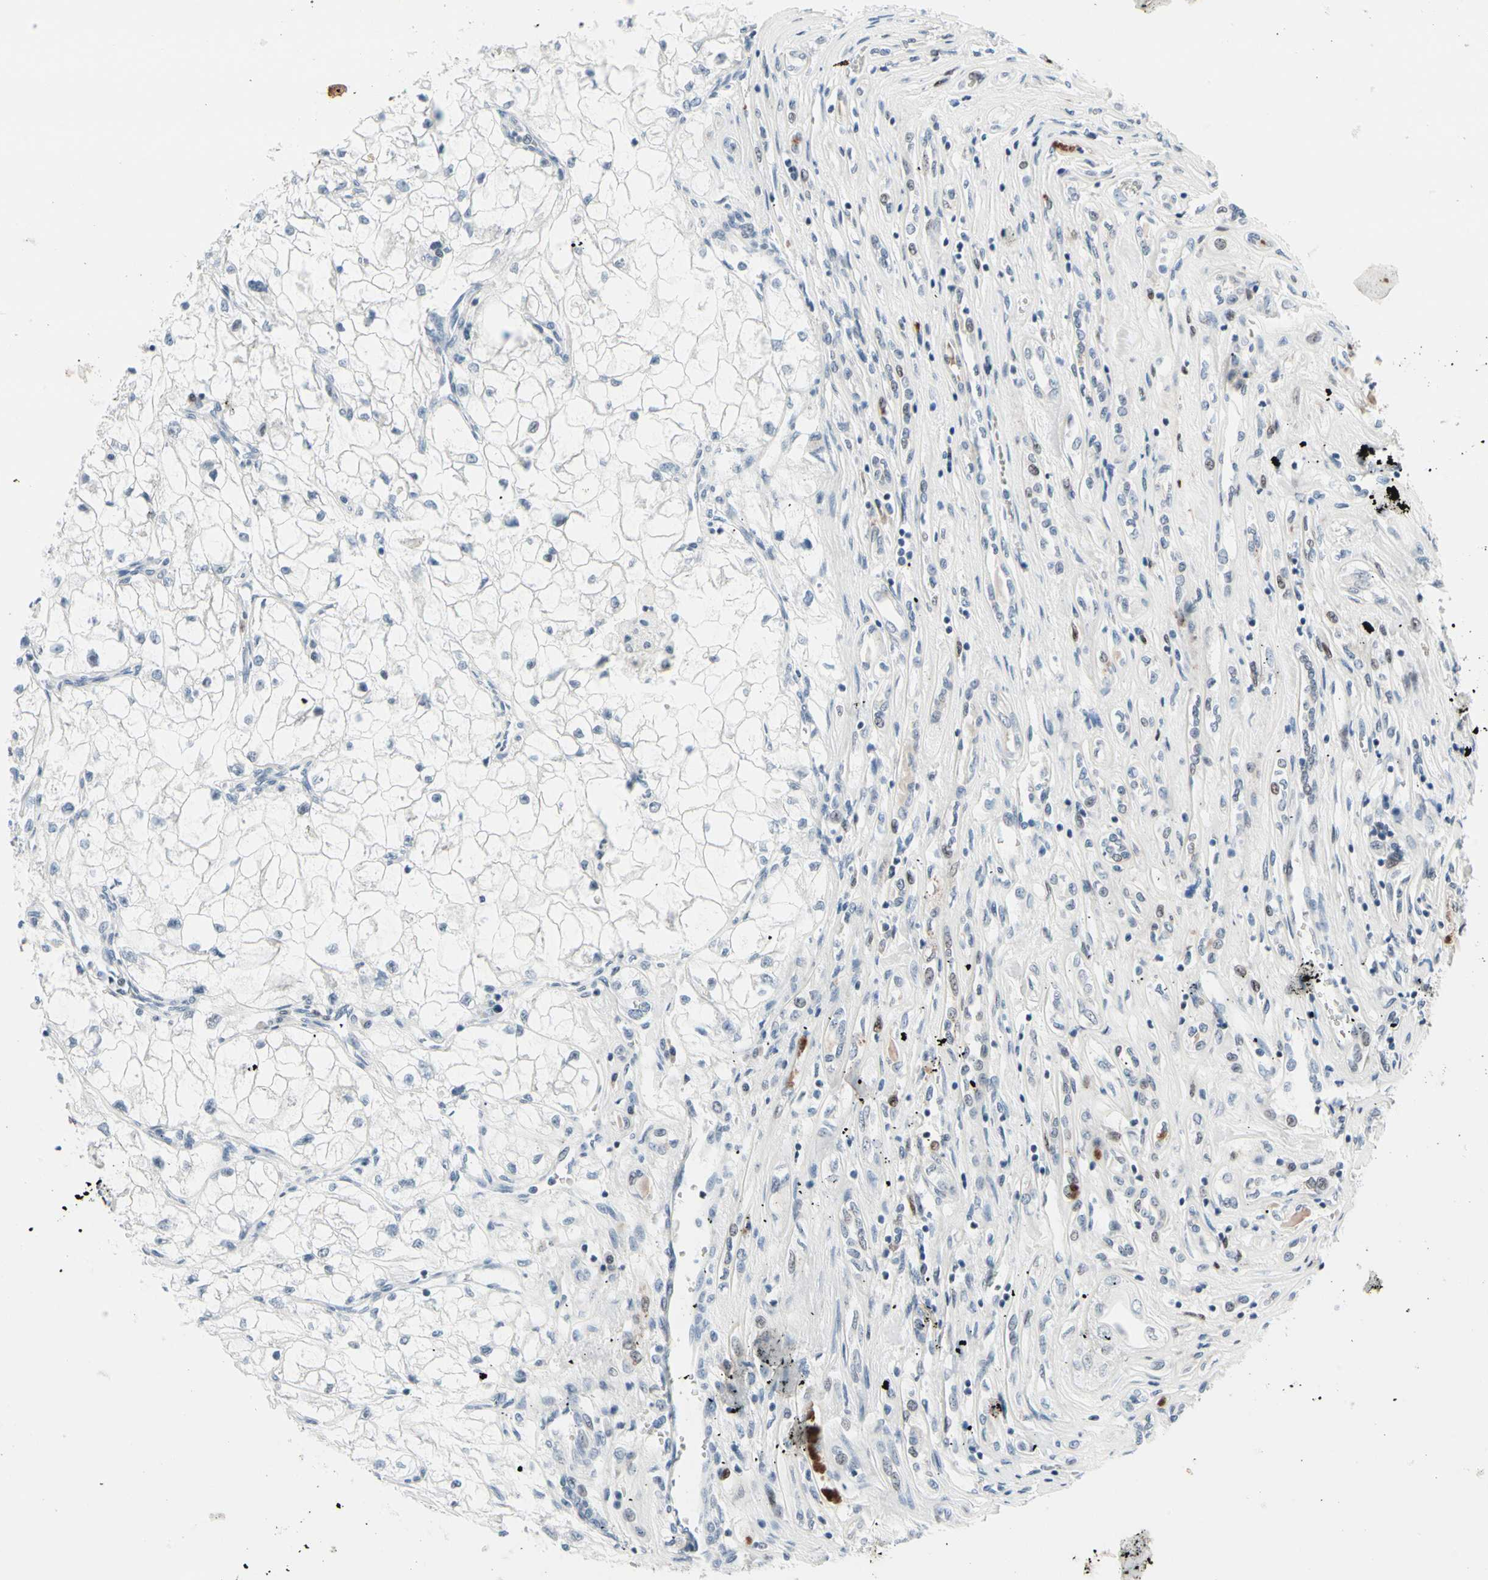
{"staining": {"intensity": "negative", "quantity": "none", "location": "none"}, "tissue": "renal cancer", "cell_type": "Tumor cells", "image_type": "cancer", "snomed": [{"axis": "morphology", "description": "Adenocarcinoma, NOS"}, {"axis": "topography", "description": "Kidney"}], "caption": "Histopathology image shows no significant protein positivity in tumor cells of adenocarcinoma (renal). Brightfield microscopy of immunohistochemistry stained with DAB (3,3'-diaminobenzidine) (brown) and hematoxylin (blue), captured at high magnification.", "gene": "TXN", "patient": {"sex": "female", "age": 70}}